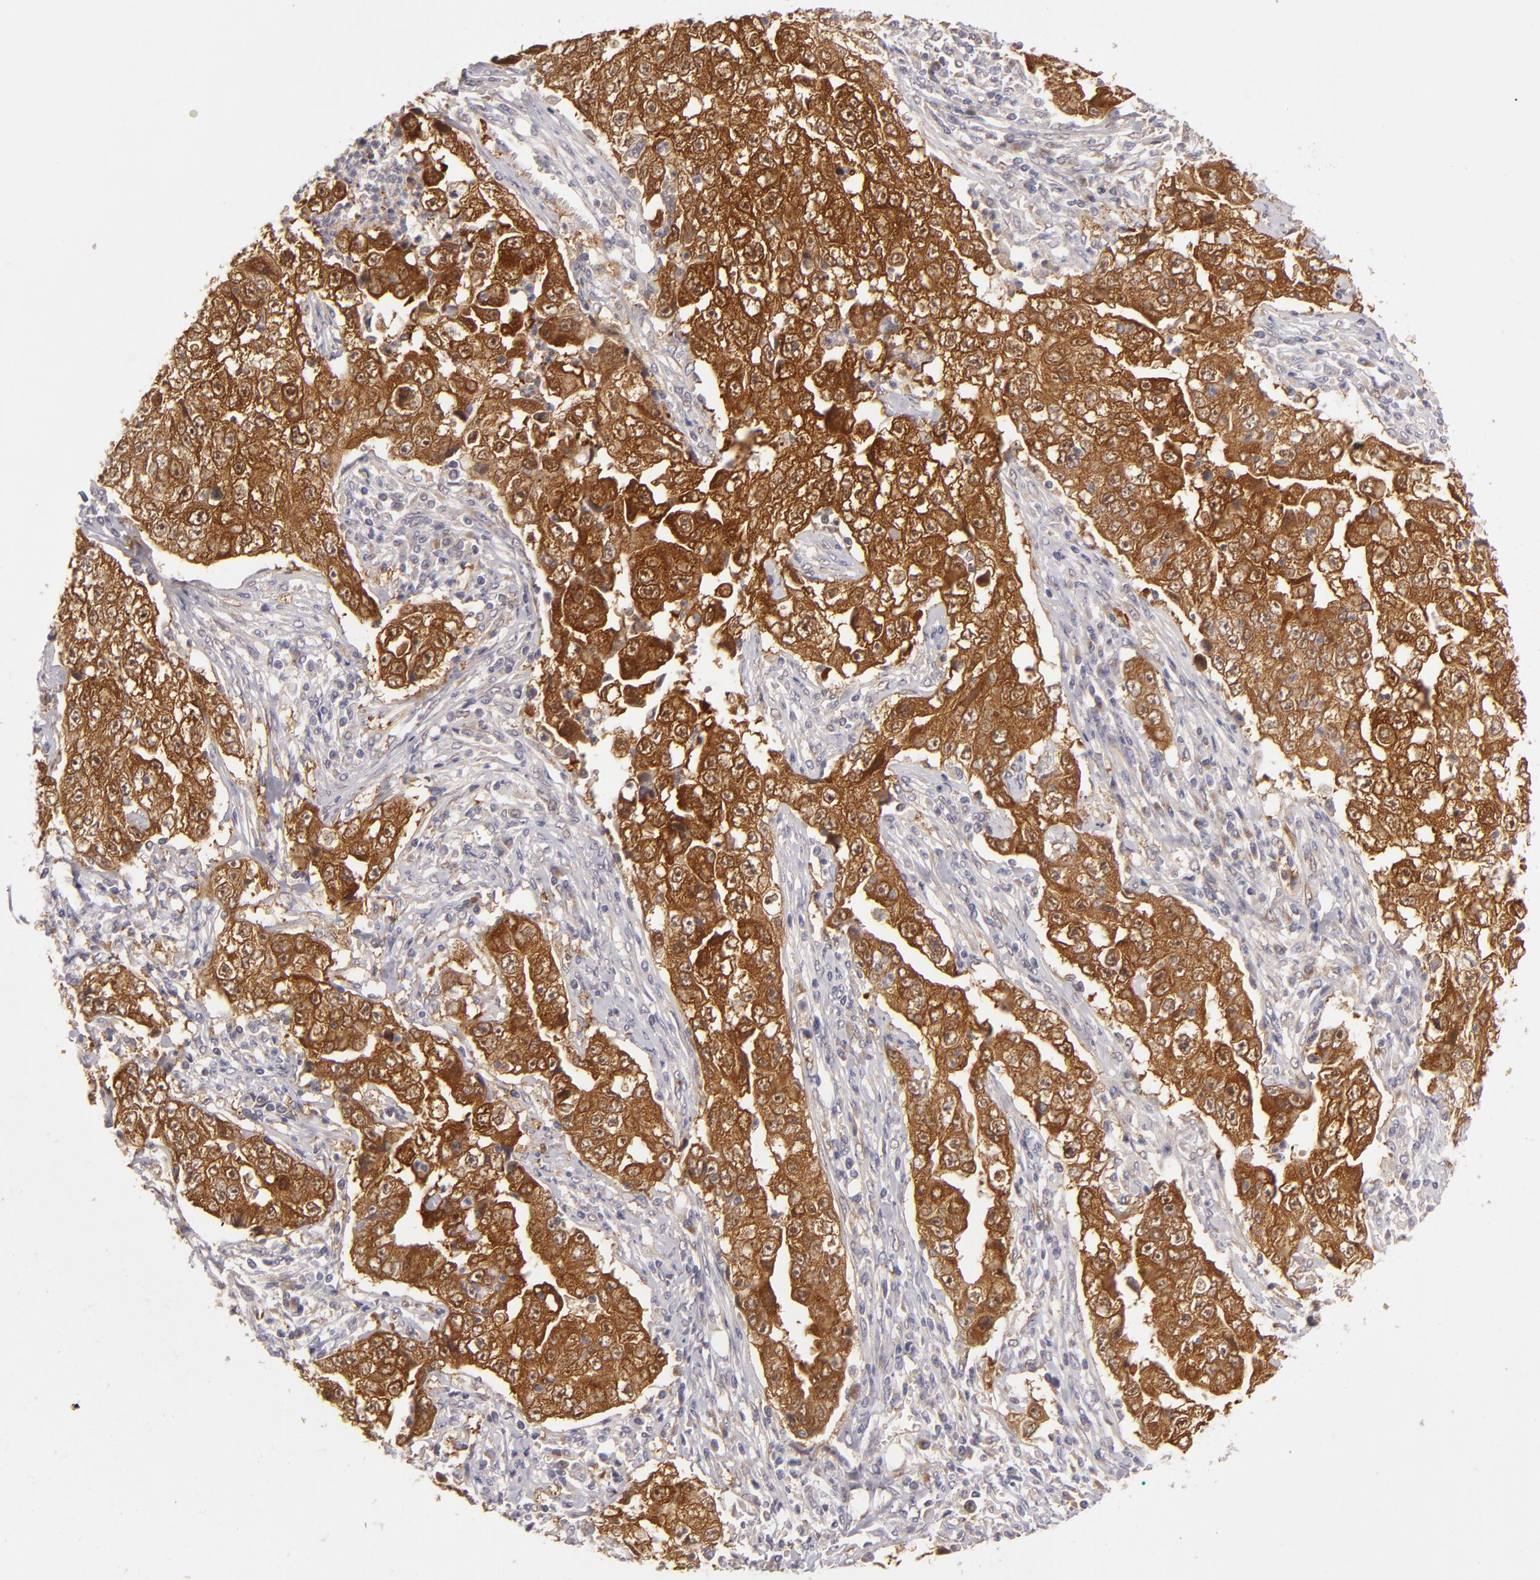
{"staining": {"intensity": "strong", "quantity": ">75%", "location": "cytoplasmic/membranous"}, "tissue": "lung cancer", "cell_type": "Tumor cells", "image_type": "cancer", "snomed": [{"axis": "morphology", "description": "Squamous cell carcinoma, NOS"}, {"axis": "topography", "description": "Lung"}], "caption": "DAB immunohistochemical staining of lung cancer demonstrates strong cytoplasmic/membranous protein expression in about >75% of tumor cells.", "gene": "SH2D4A", "patient": {"sex": "male", "age": 64}}